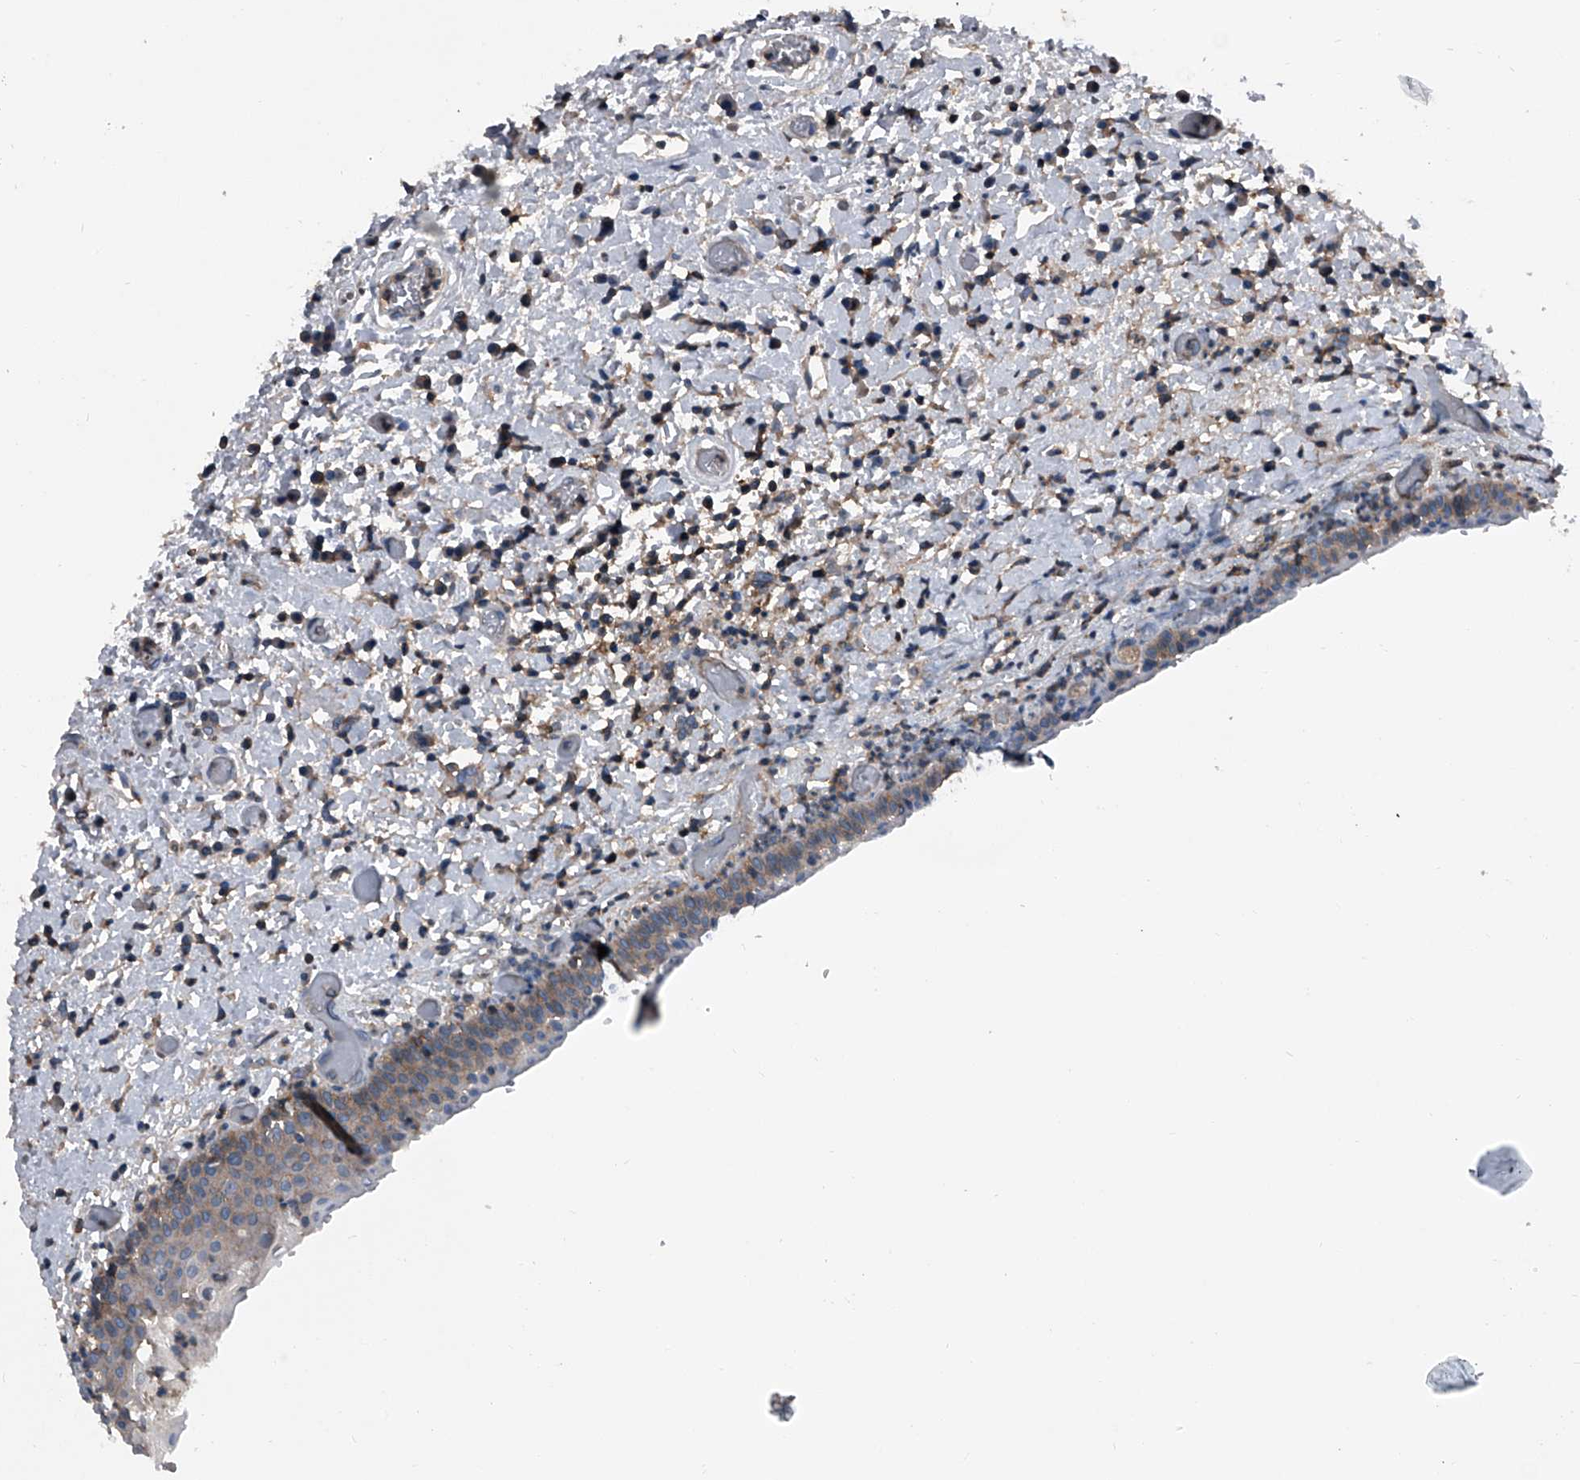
{"staining": {"intensity": "strong", "quantity": "<25%", "location": "cytoplasmic/membranous"}, "tissue": "oral mucosa", "cell_type": "Squamous epithelial cells", "image_type": "normal", "snomed": [{"axis": "morphology", "description": "Normal tissue, NOS"}, {"axis": "topography", "description": "Oral tissue"}], "caption": "Oral mucosa stained with immunohistochemistry (IHC) demonstrates strong cytoplasmic/membranous expression in approximately <25% of squamous epithelial cells. Using DAB (brown) and hematoxylin (blue) stains, captured at high magnification using brightfield microscopy.", "gene": "PIP5K1A", "patient": {"sex": "female", "age": 76}}